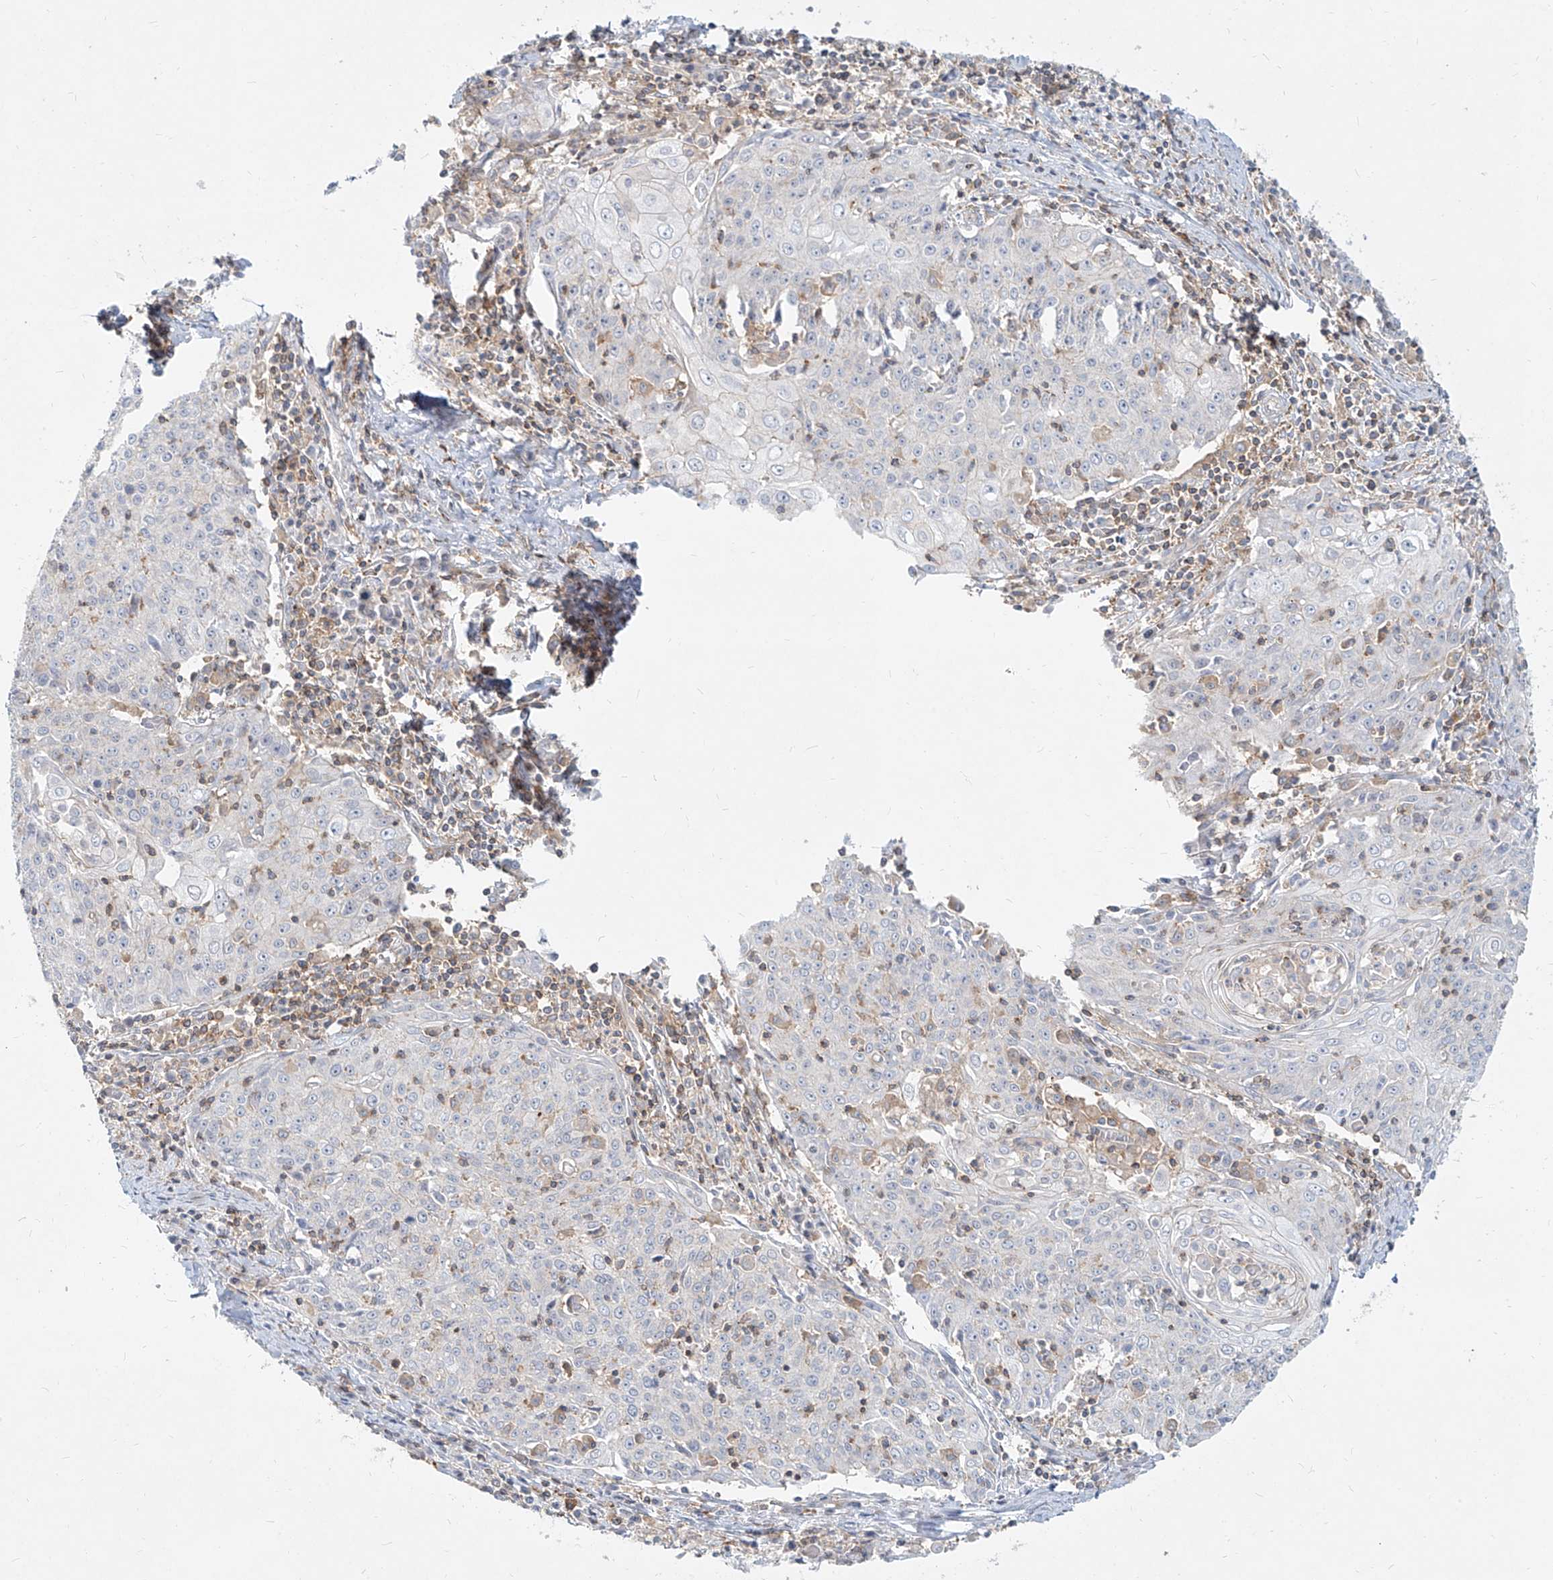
{"staining": {"intensity": "negative", "quantity": "none", "location": "none"}, "tissue": "cervical cancer", "cell_type": "Tumor cells", "image_type": "cancer", "snomed": [{"axis": "morphology", "description": "Squamous cell carcinoma, NOS"}, {"axis": "topography", "description": "Cervix"}], "caption": "Immunohistochemical staining of human cervical cancer (squamous cell carcinoma) exhibits no significant staining in tumor cells.", "gene": "SLC2A12", "patient": {"sex": "female", "age": 48}}